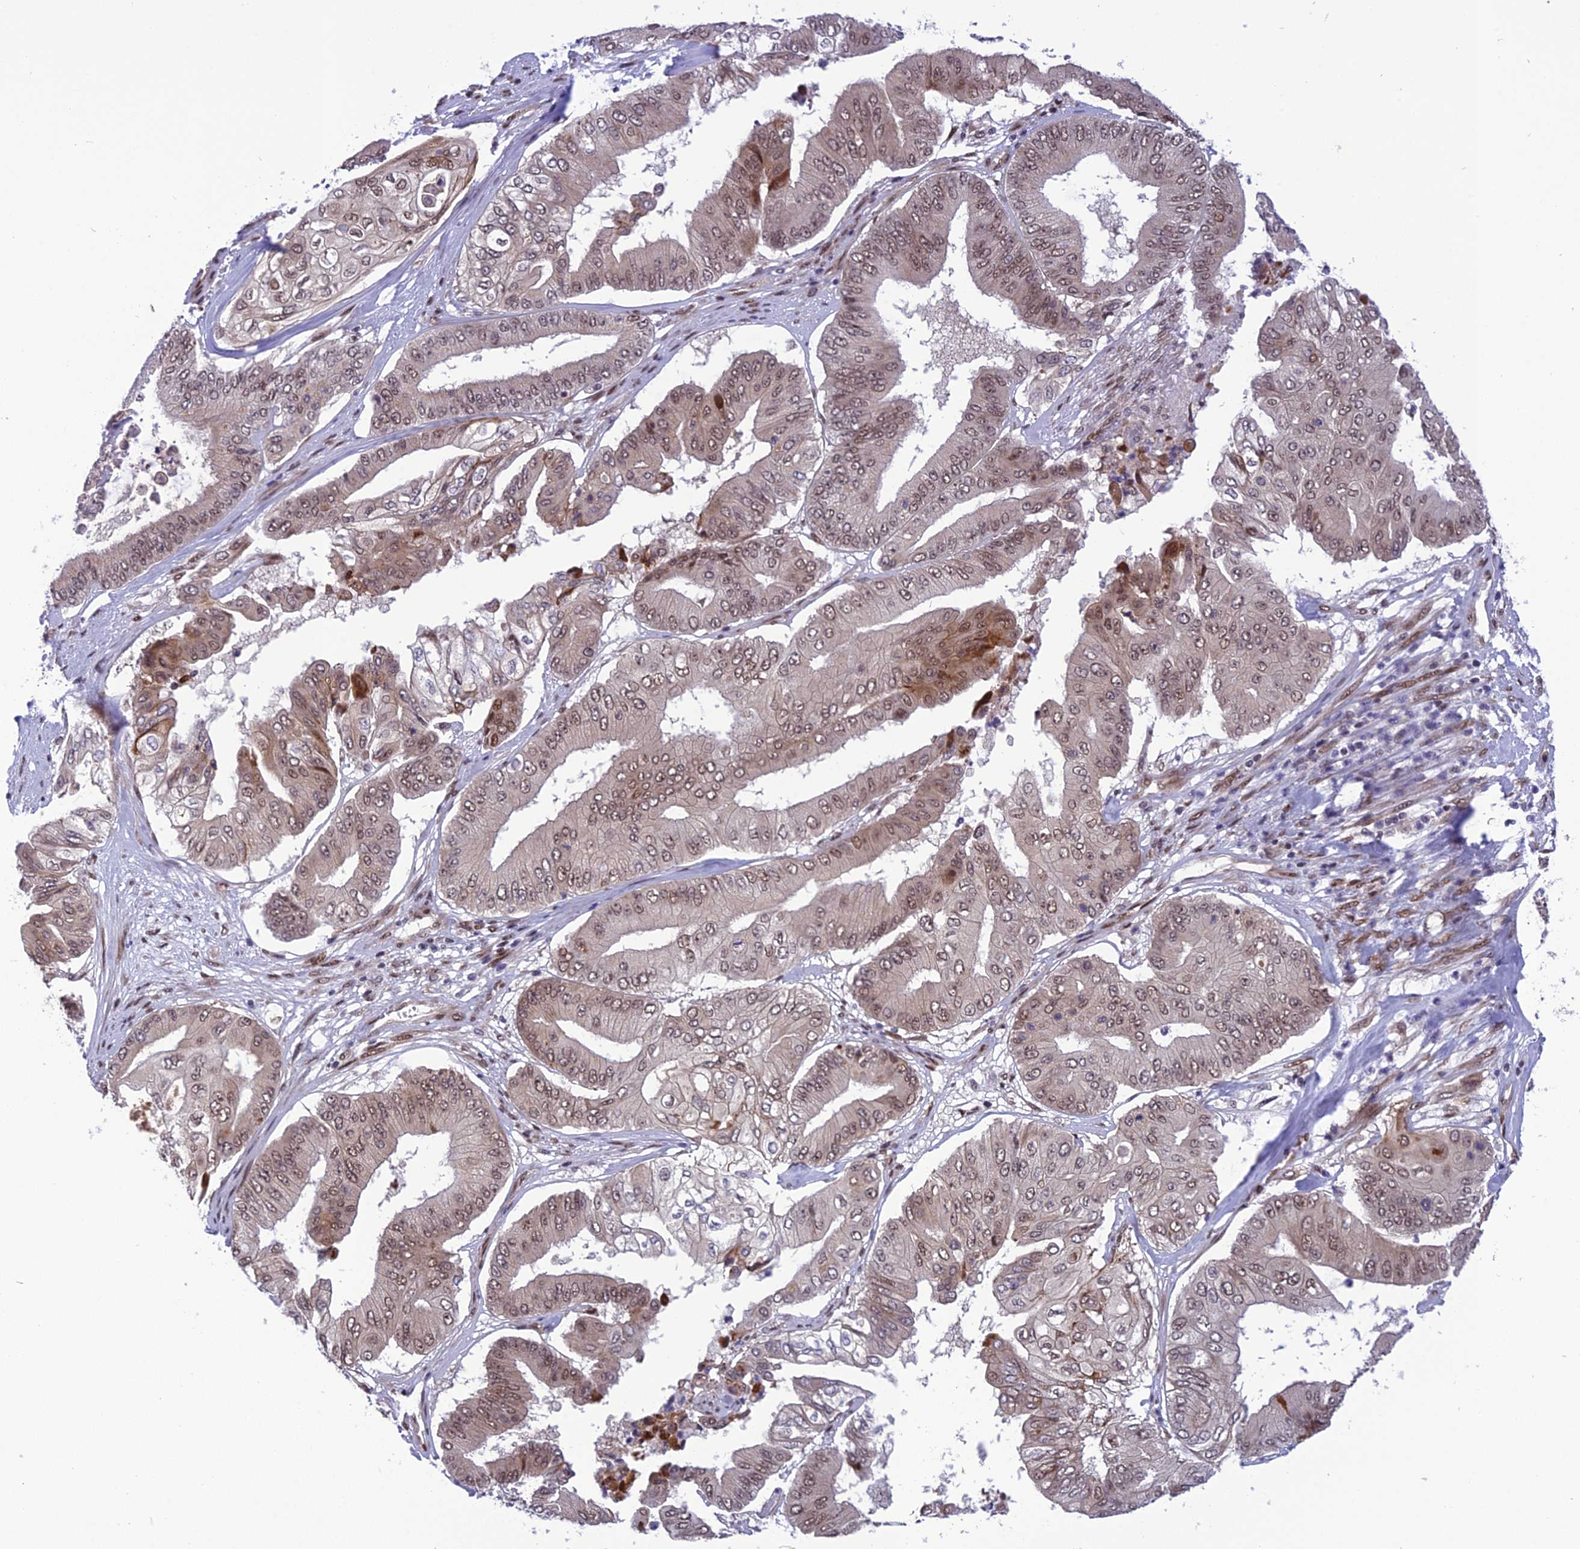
{"staining": {"intensity": "moderate", "quantity": ">75%", "location": "cytoplasmic/membranous,nuclear"}, "tissue": "pancreatic cancer", "cell_type": "Tumor cells", "image_type": "cancer", "snomed": [{"axis": "morphology", "description": "Adenocarcinoma, NOS"}, {"axis": "topography", "description": "Pancreas"}], "caption": "Adenocarcinoma (pancreatic) stained with a protein marker exhibits moderate staining in tumor cells.", "gene": "RTRAF", "patient": {"sex": "female", "age": 77}}